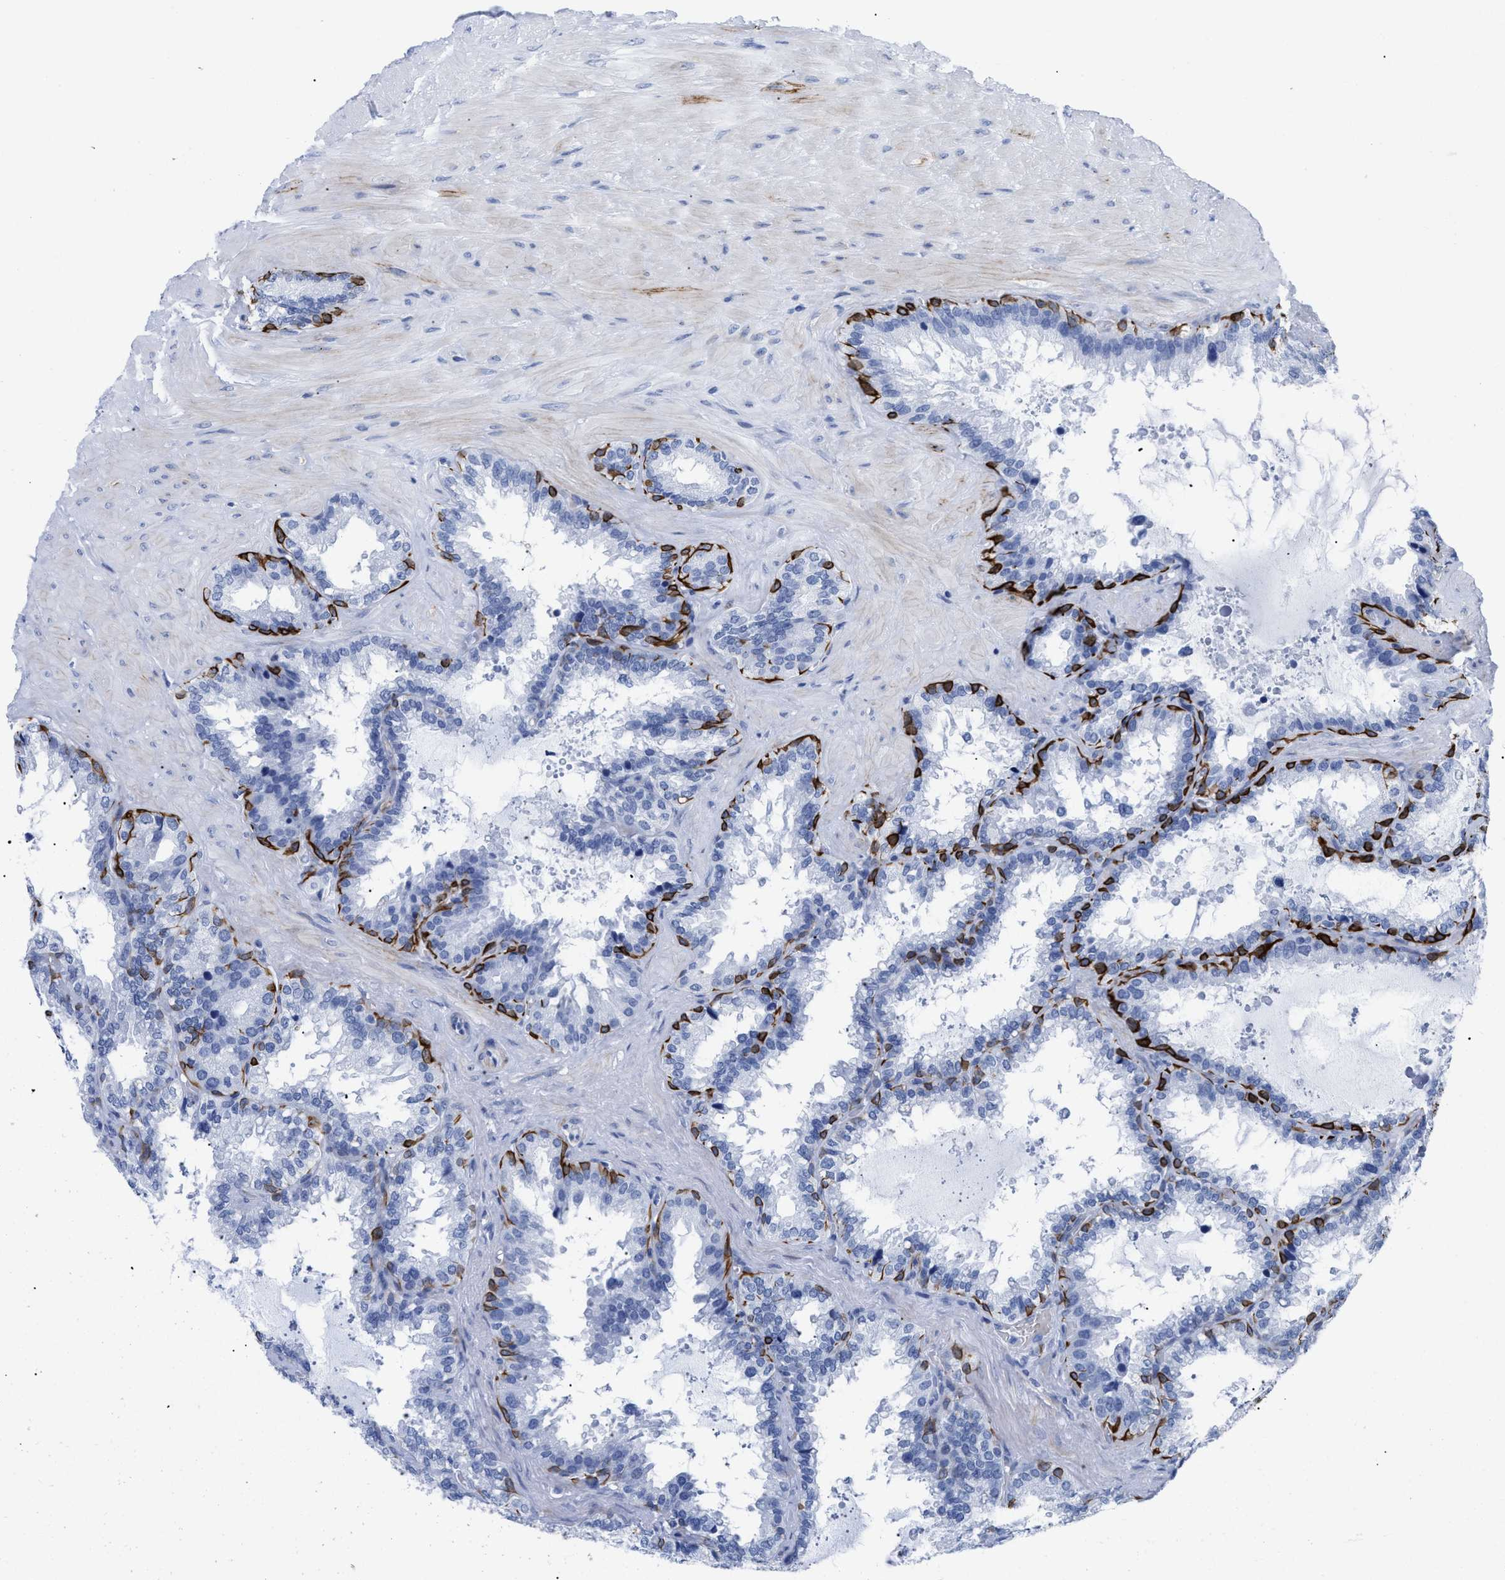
{"staining": {"intensity": "strong", "quantity": "<25%", "location": "cytoplasmic/membranous"}, "tissue": "seminal vesicle", "cell_type": "Glandular cells", "image_type": "normal", "snomed": [{"axis": "morphology", "description": "Normal tissue, NOS"}, {"axis": "topography", "description": "Seminal veicle"}], "caption": "This is a micrograph of immunohistochemistry (IHC) staining of normal seminal vesicle, which shows strong expression in the cytoplasmic/membranous of glandular cells.", "gene": "DUSP26", "patient": {"sex": "male", "age": 46}}